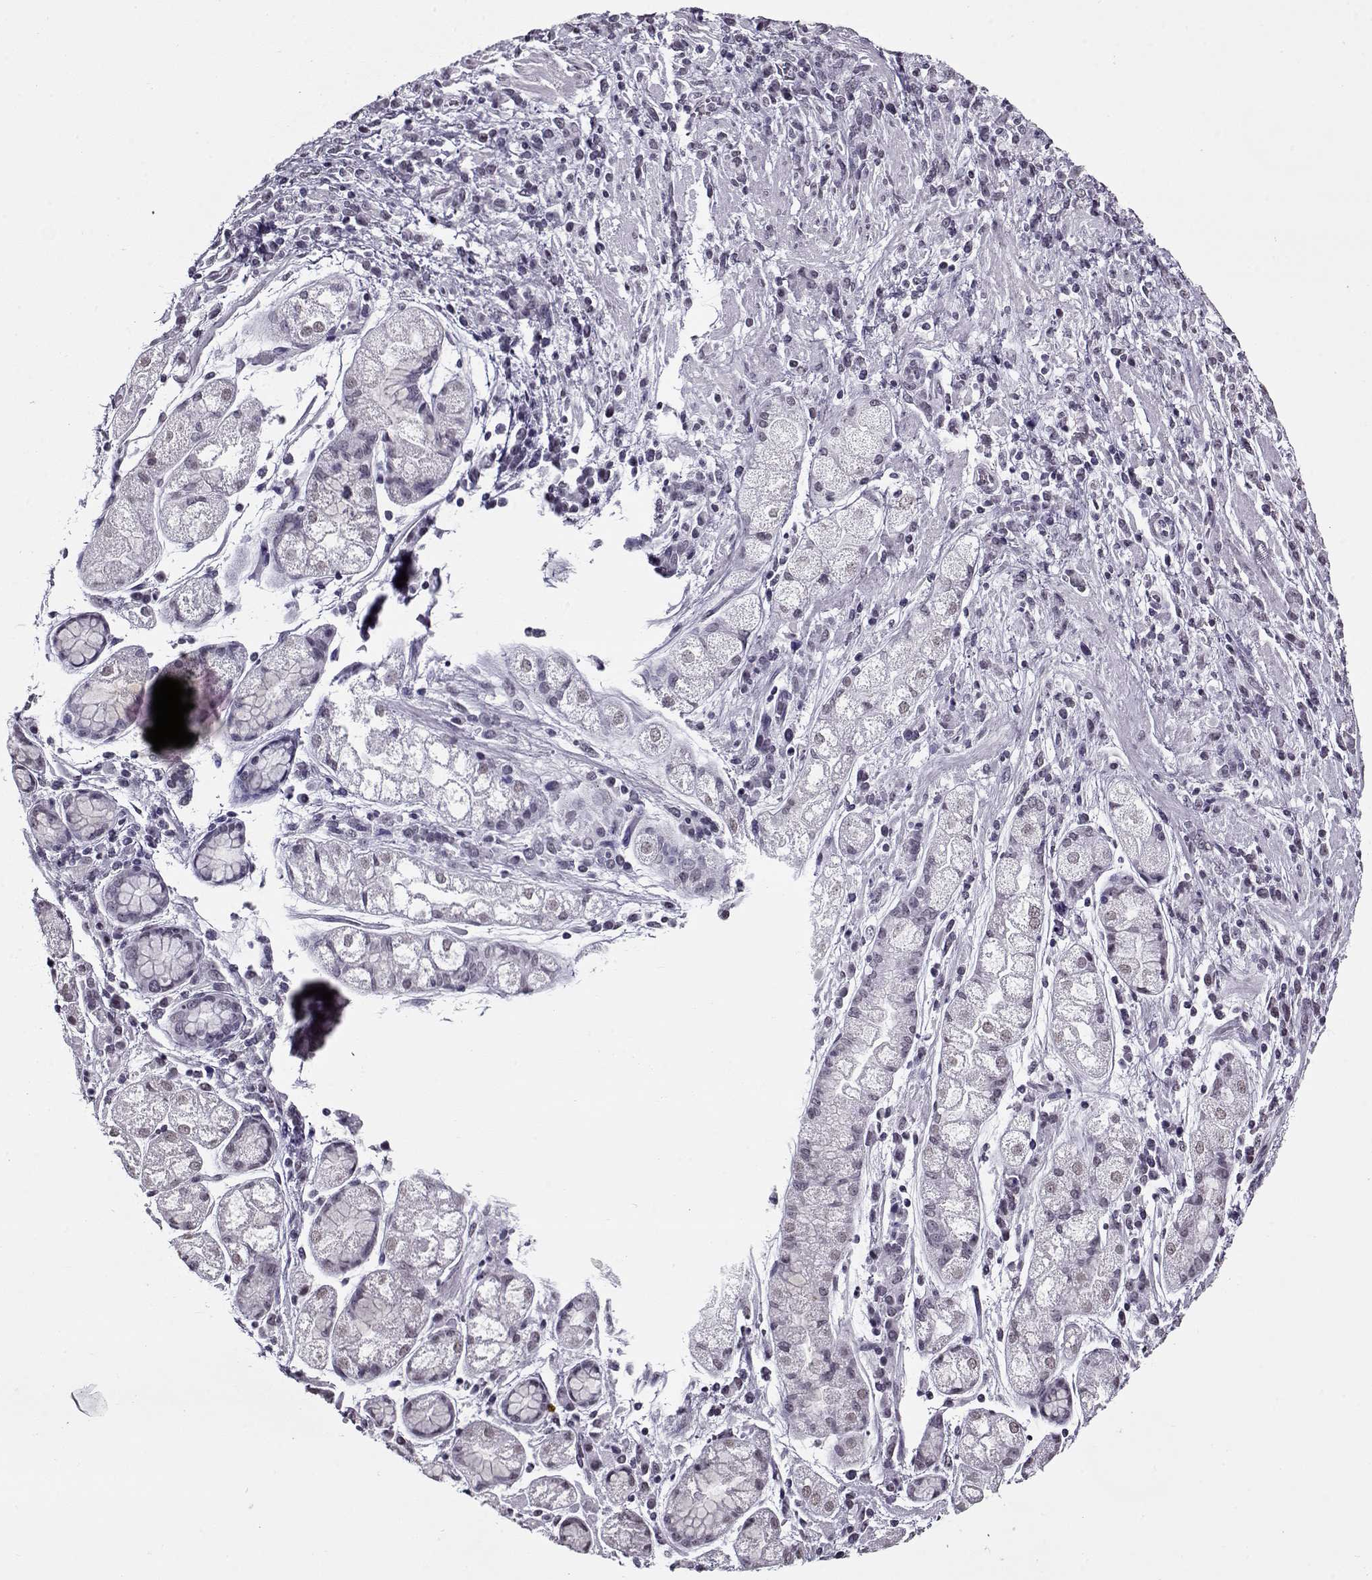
{"staining": {"intensity": "negative", "quantity": "none", "location": "none"}, "tissue": "stomach cancer", "cell_type": "Tumor cells", "image_type": "cancer", "snomed": [{"axis": "morphology", "description": "Adenocarcinoma, NOS"}, {"axis": "topography", "description": "Stomach"}], "caption": "High power microscopy micrograph of an immunohistochemistry (IHC) micrograph of adenocarcinoma (stomach), revealing no significant expression in tumor cells.", "gene": "PRMT8", "patient": {"sex": "female", "age": 57}}